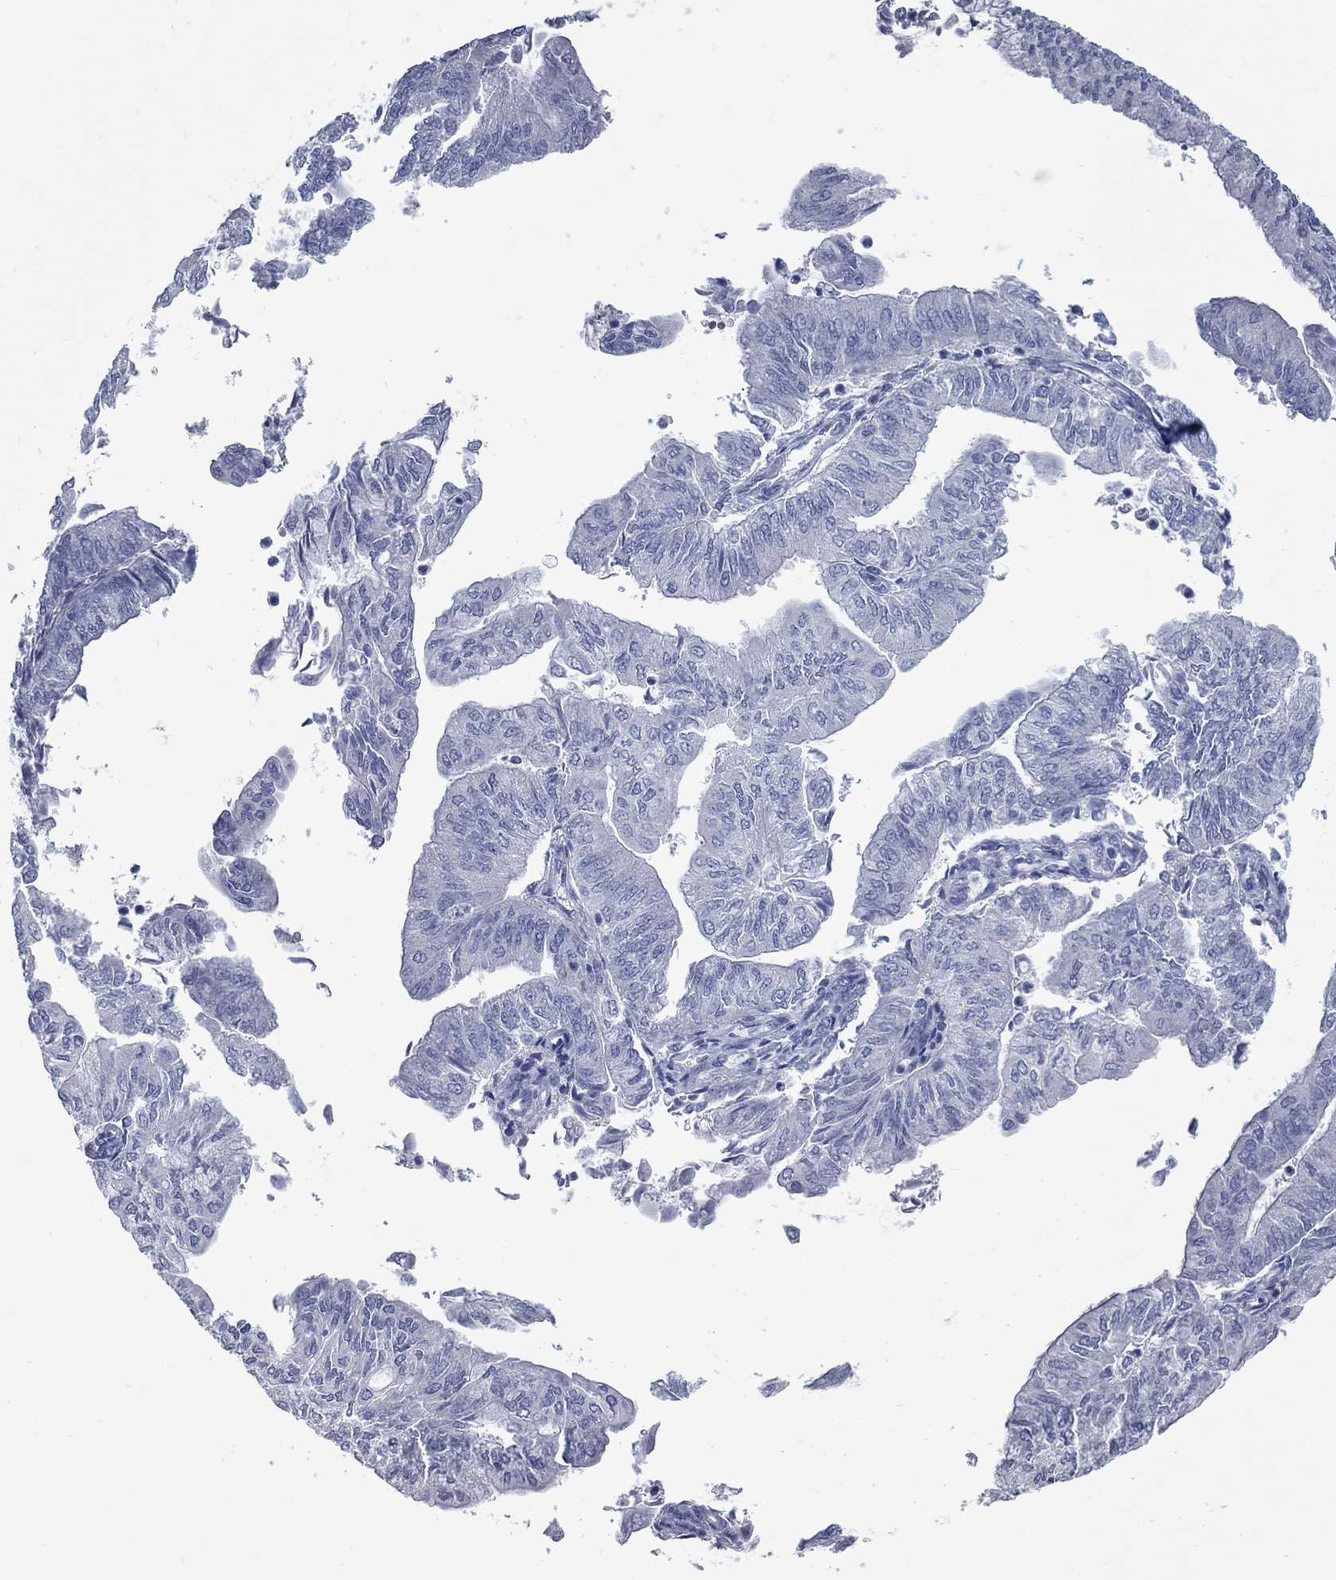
{"staining": {"intensity": "negative", "quantity": "none", "location": "none"}, "tissue": "endometrial cancer", "cell_type": "Tumor cells", "image_type": "cancer", "snomed": [{"axis": "morphology", "description": "Adenocarcinoma, NOS"}, {"axis": "topography", "description": "Endometrium"}], "caption": "Endometrial cancer (adenocarcinoma) was stained to show a protein in brown. There is no significant positivity in tumor cells.", "gene": "KIRREL2", "patient": {"sex": "female", "age": 59}}